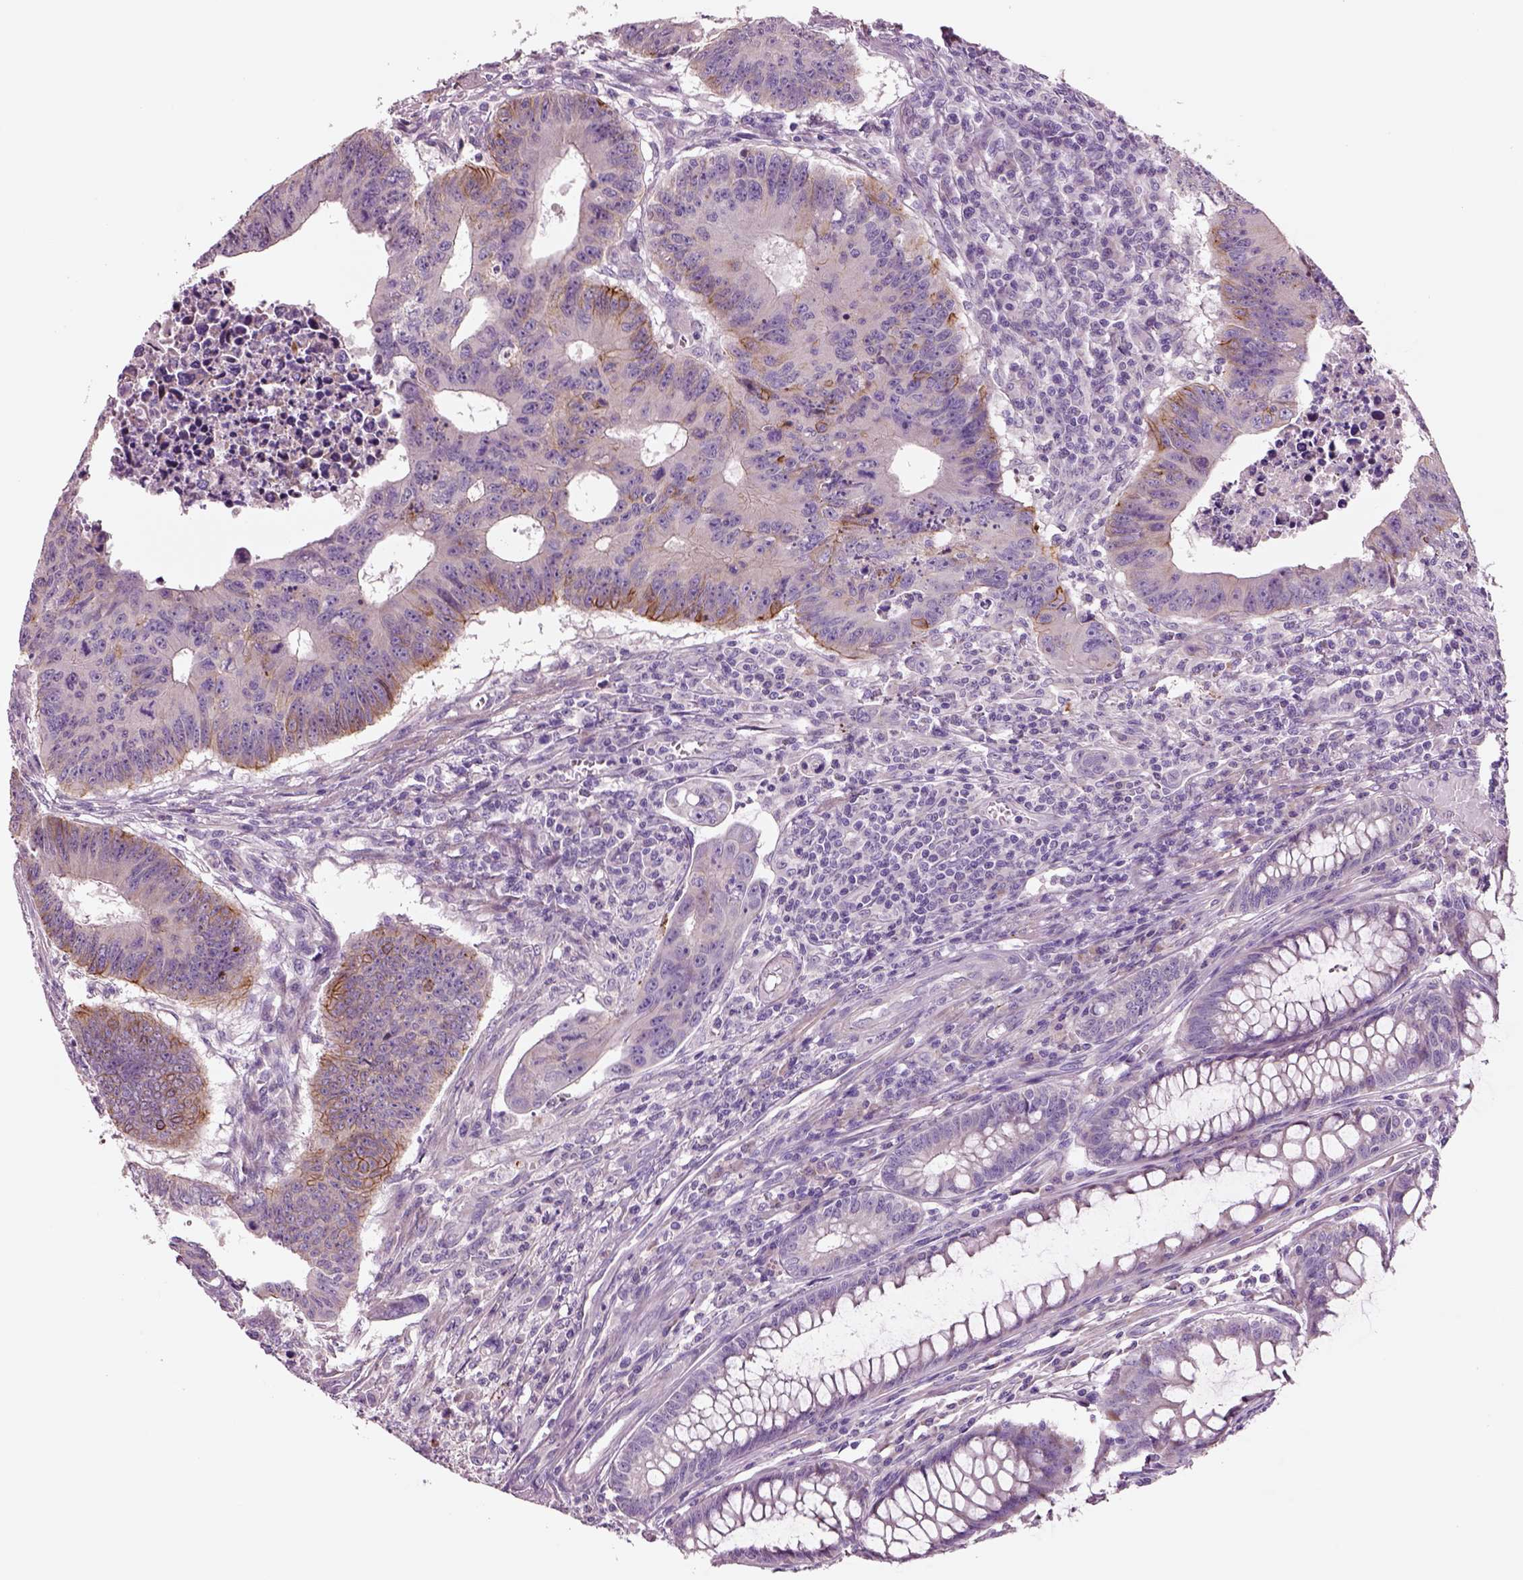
{"staining": {"intensity": "moderate", "quantity": "<25%", "location": "cytoplasmic/membranous"}, "tissue": "colorectal cancer", "cell_type": "Tumor cells", "image_type": "cancer", "snomed": [{"axis": "morphology", "description": "Adenocarcinoma, NOS"}, {"axis": "topography", "description": "Rectum"}], "caption": "Tumor cells reveal moderate cytoplasmic/membranous expression in approximately <25% of cells in adenocarcinoma (colorectal).", "gene": "PLPP7", "patient": {"sex": "female", "age": 85}}